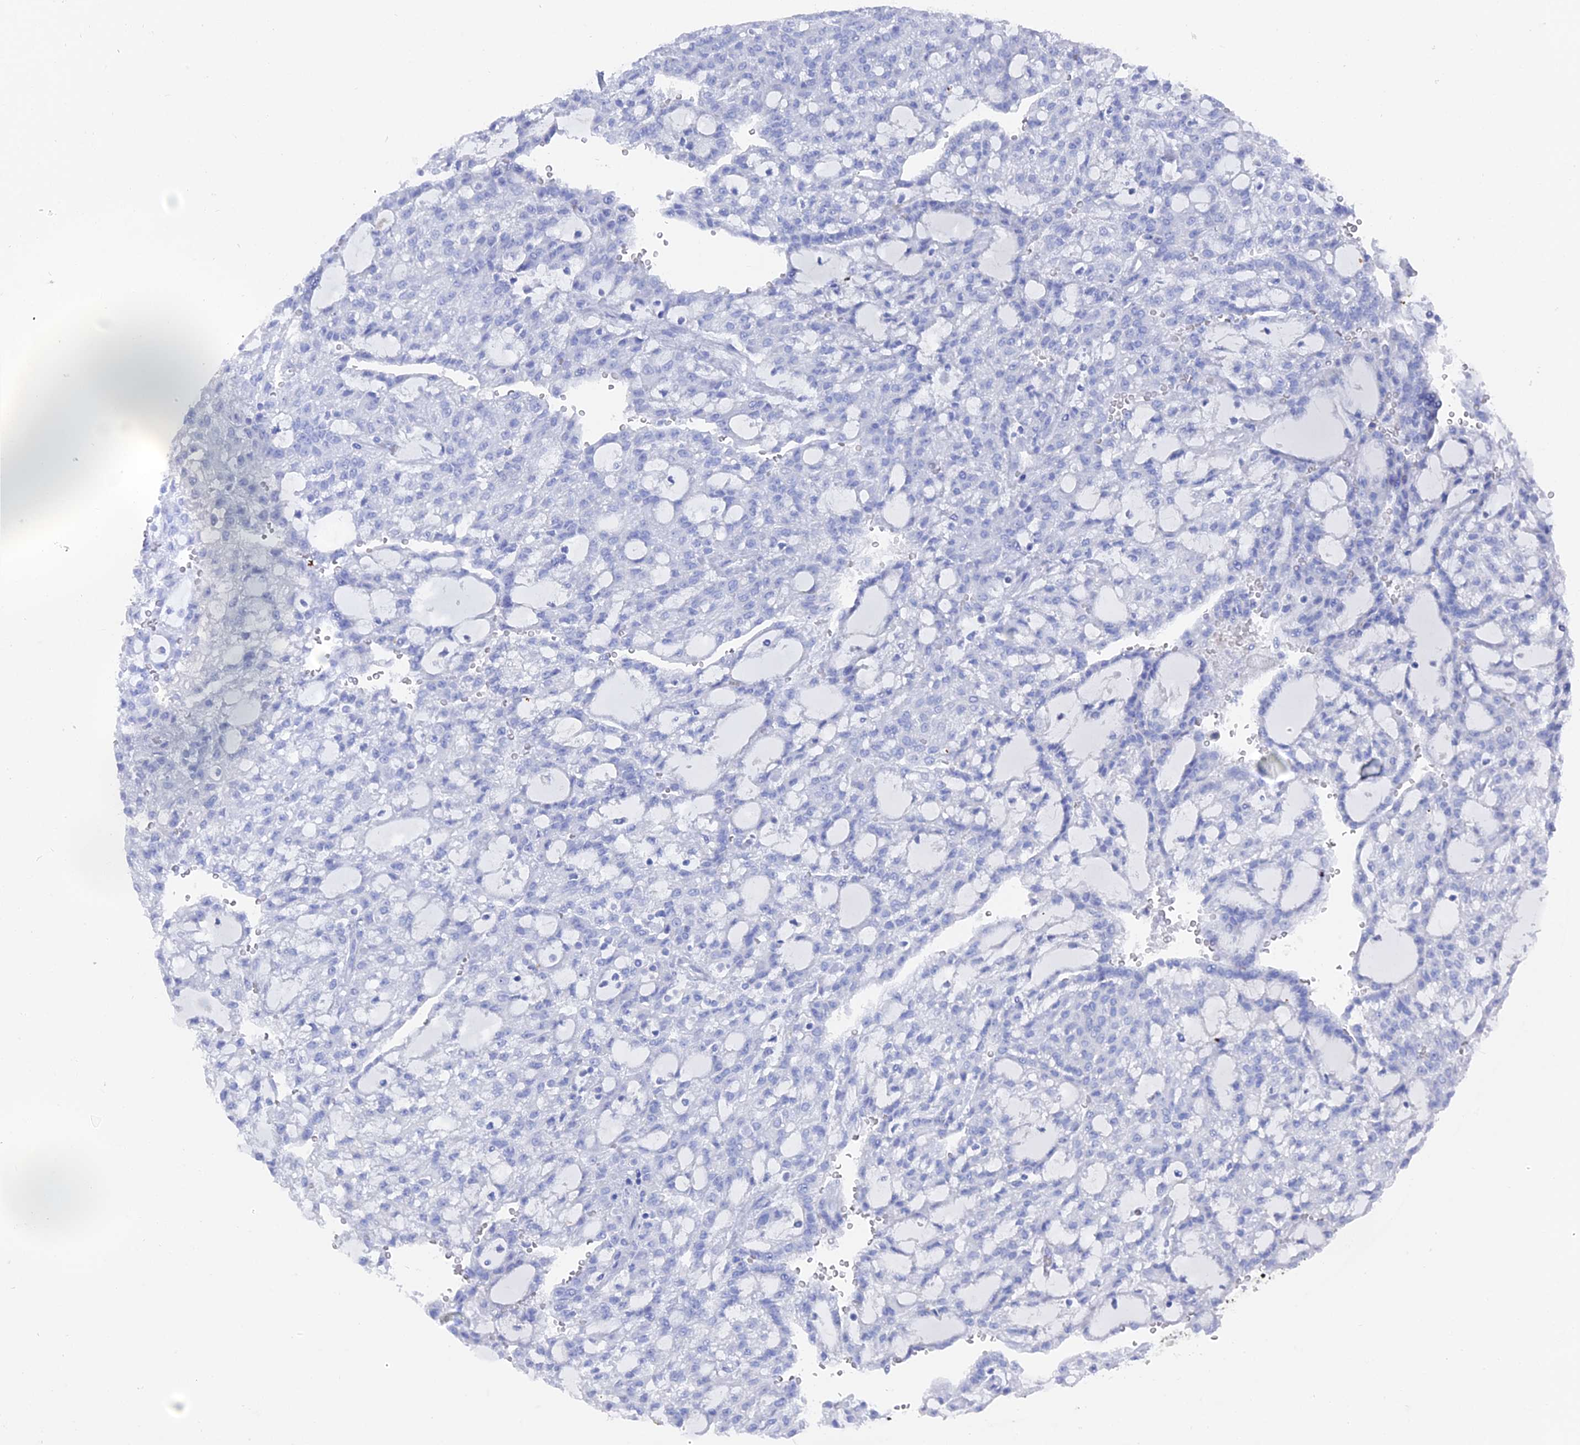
{"staining": {"intensity": "negative", "quantity": "none", "location": "none"}, "tissue": "renal cancer", "cell_type": "Tumor cells", "image_type": "cancer", "snomed": [{"axis": "morphology", "description": "Adenocarcinoma, NOS"}, {"axis": "topography", "description": "Kidney"}], "caption": "This image is of renal cancer (adenocarcinoma) stained with IHC to label a protein in brown with the nuclei are counter-stained blue. There is no positivity in tumor cells.", "gene": "ENPP3", "patient": {"sex": "male", "age": 63}}